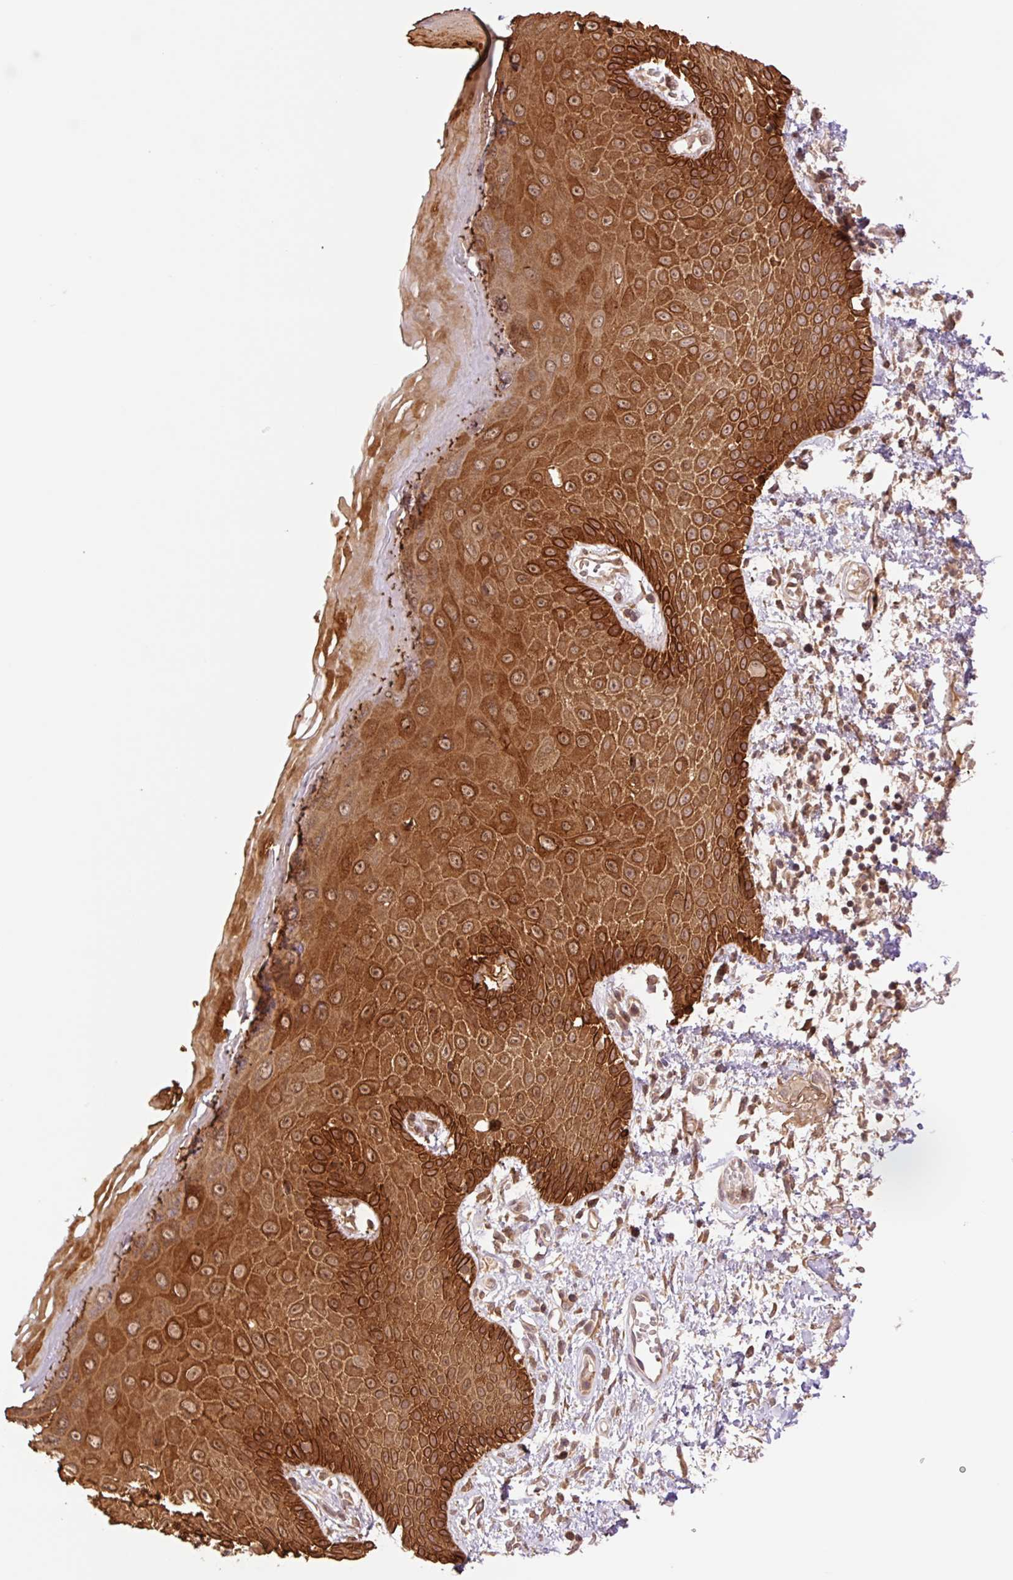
{"staining": {"intensity": "strong", "quantity": ">75%", "location": "cytoplasmic/membranous"}, "tissue": "skin", "cell_type": "Epidermal cells", "image_type": "normal", "snomed": [{"axis": "morphology", "description": "Normal tissue, NOS"}, {"axis": "topography", "description": "Anal"}, {"axis": "topography", "description": "Peripheral nerve tissue"}], "caption": "IHC staining of normal skin, which shows high levels of strong cytoplasmic/membranous expression in approximately >75% of epidermal cells indicating strong cytoplasmic/membranous protein positivity. The staining was performed using DAB (brown) for protein detection and nuclei were counterstained in hematoxylin (blue).", "gene": "YJU2B", "patient": {"sex": "male", "age": 78}}